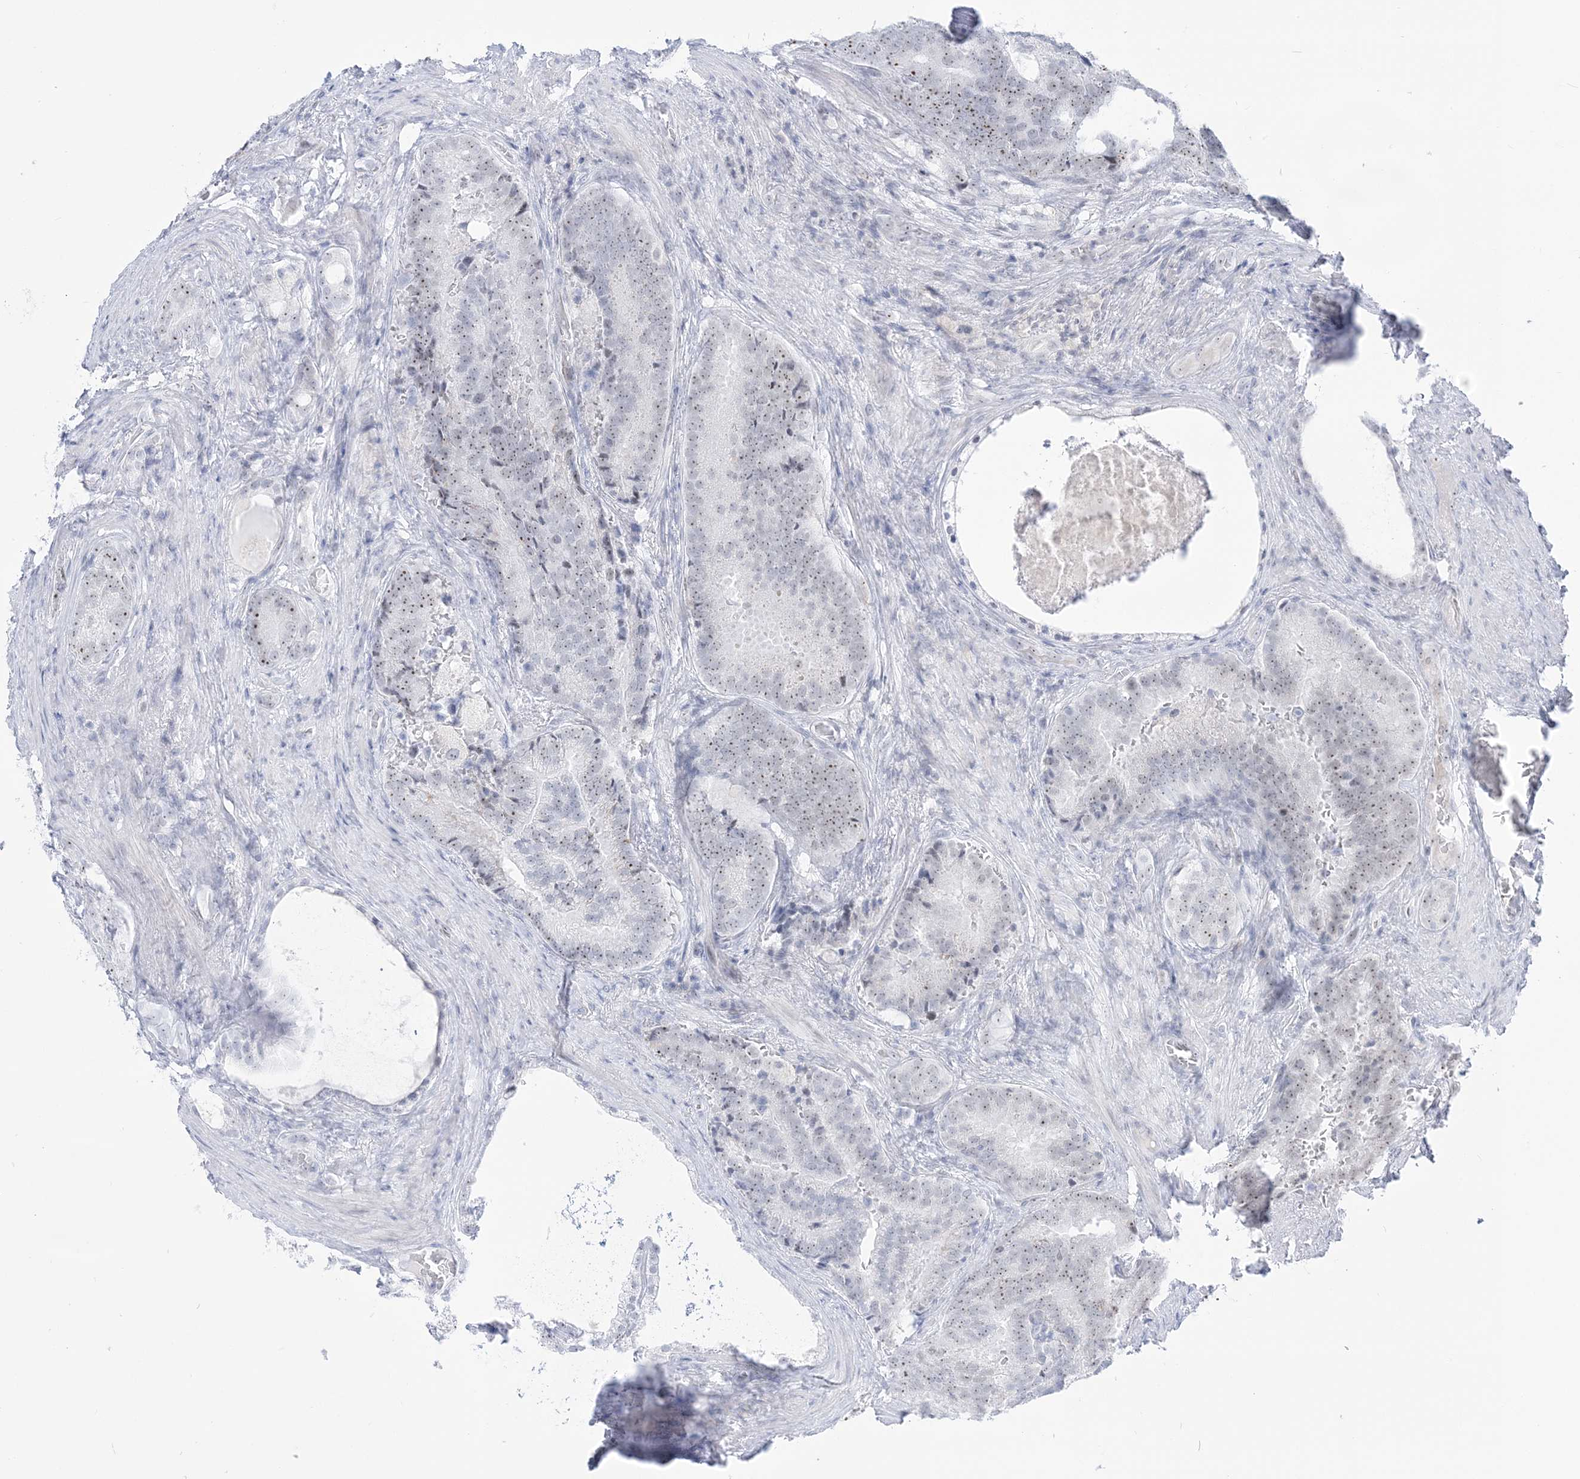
{"staining": {"intensity": "weak", "quantity": "<25%", "location": "nuclear"}, "tissue": "prostate cancer", "cell_type": "Tumor cells", "image_type": "cancer", "snomed": [{"axis": "morphology", "description": "Adenocarcinoma, Low grade"}, {"axis": "topography", "description": "Prostate"}], "caption": "The photomicrograph exhibits no staining of tumor cells in prostate adenocarcinoma (low-grade). The staining is performed using DAB (3,3'-diaminobenzidine) brown chromogen with nuclei counter-stained in using hematoxylin.", "gene": "DDX21", "patient": {"sex": "male", "age": 71}}